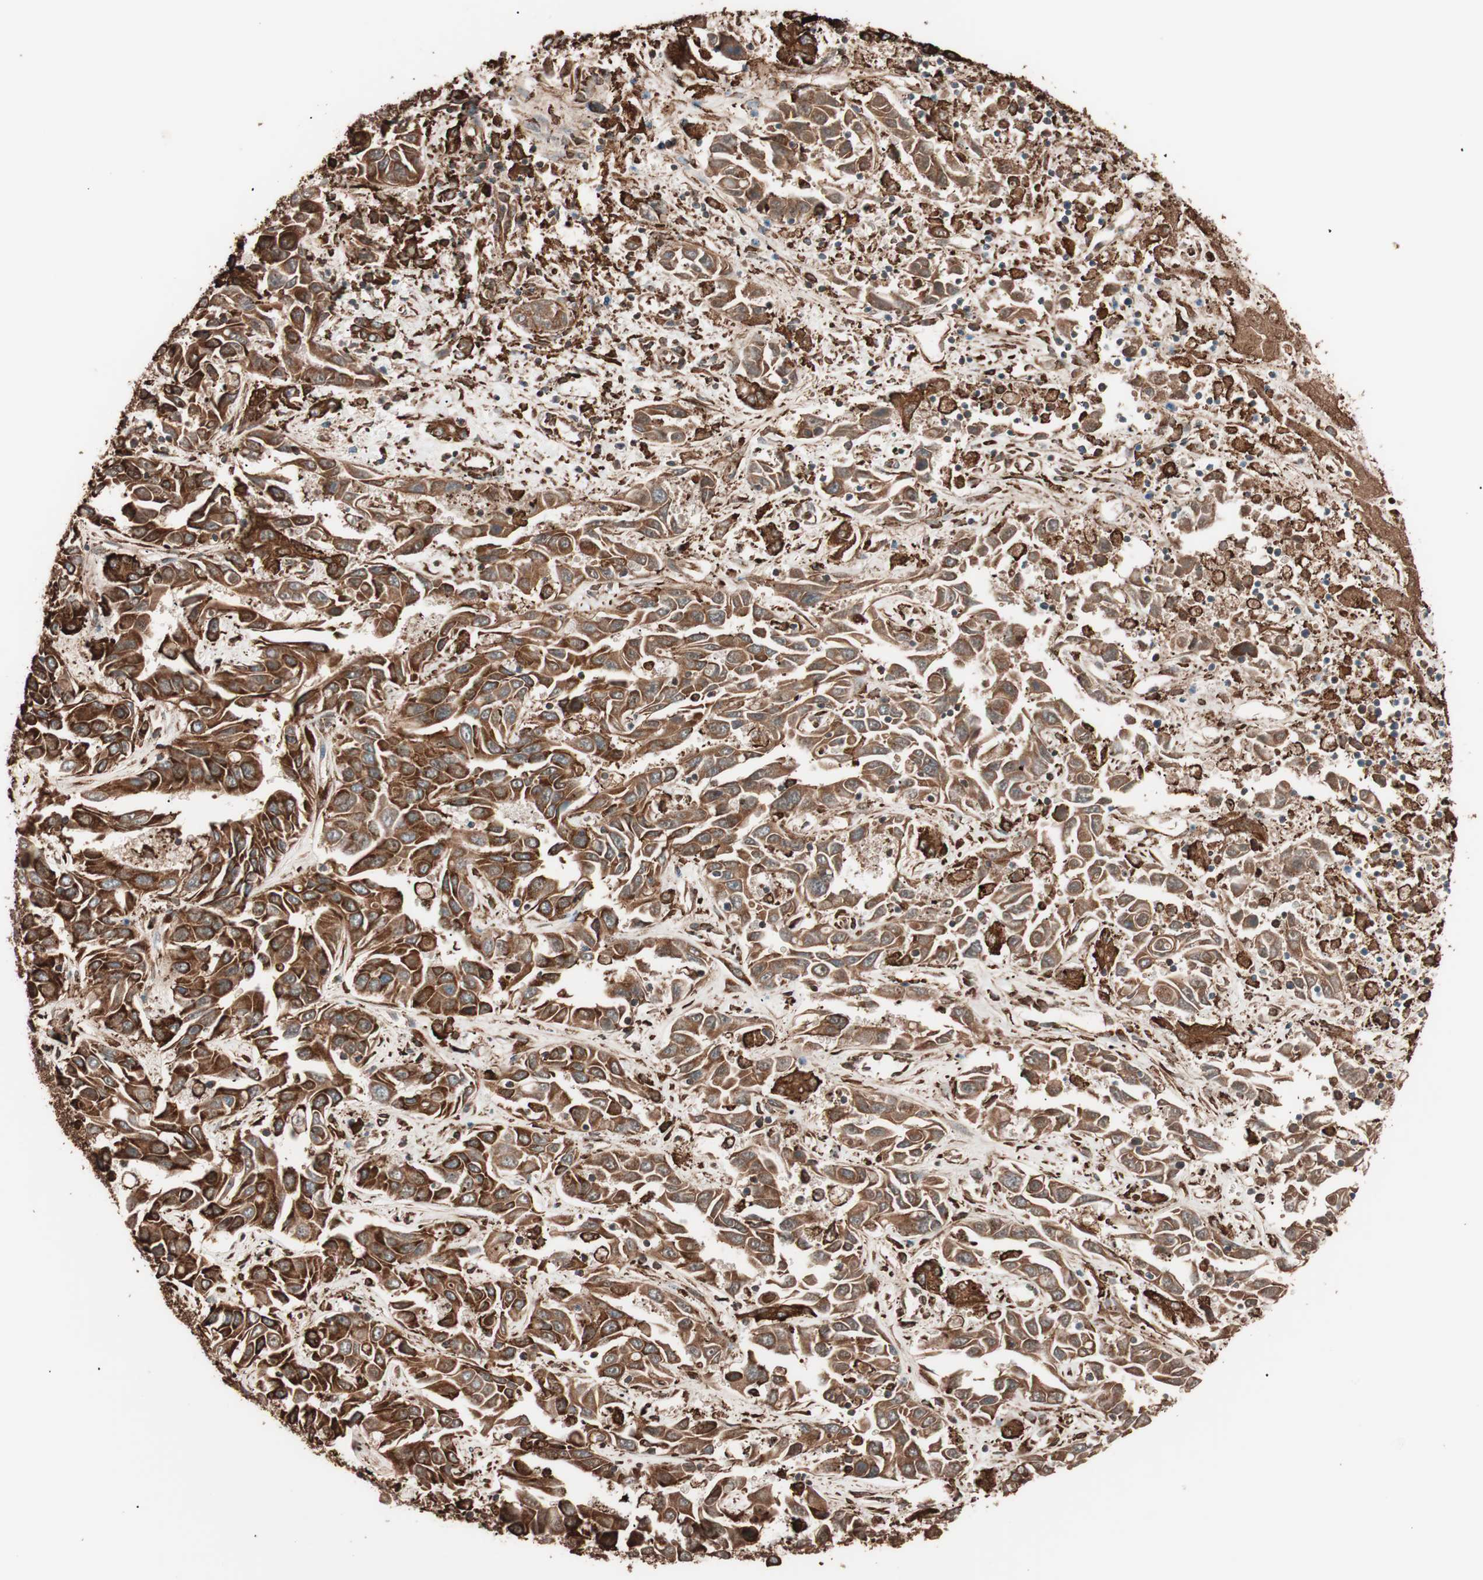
{"staining": {"intensity": "strong", "quantity": ">75%", "location": "cytoplasmic/membranous"}, "tissue": "liver cancer", "cell_type": "Tumor cells", "image_type": "cancer", "snomed": [{"axis": "morphology", "description": "Cholangiocarcinoma"}, {"axis": "topography", "description": "Liver"}], "caption": "Immunohistochemistry (IHC) micrograph of liver cholangiocarcinoma stained for a protein (brown), which shows high levels of strong cytoplasmic/membranous expression in approximately >75% of tumor cells.", "gene": "VEGFA", "patient": {"sex": "female", "age": 52}}